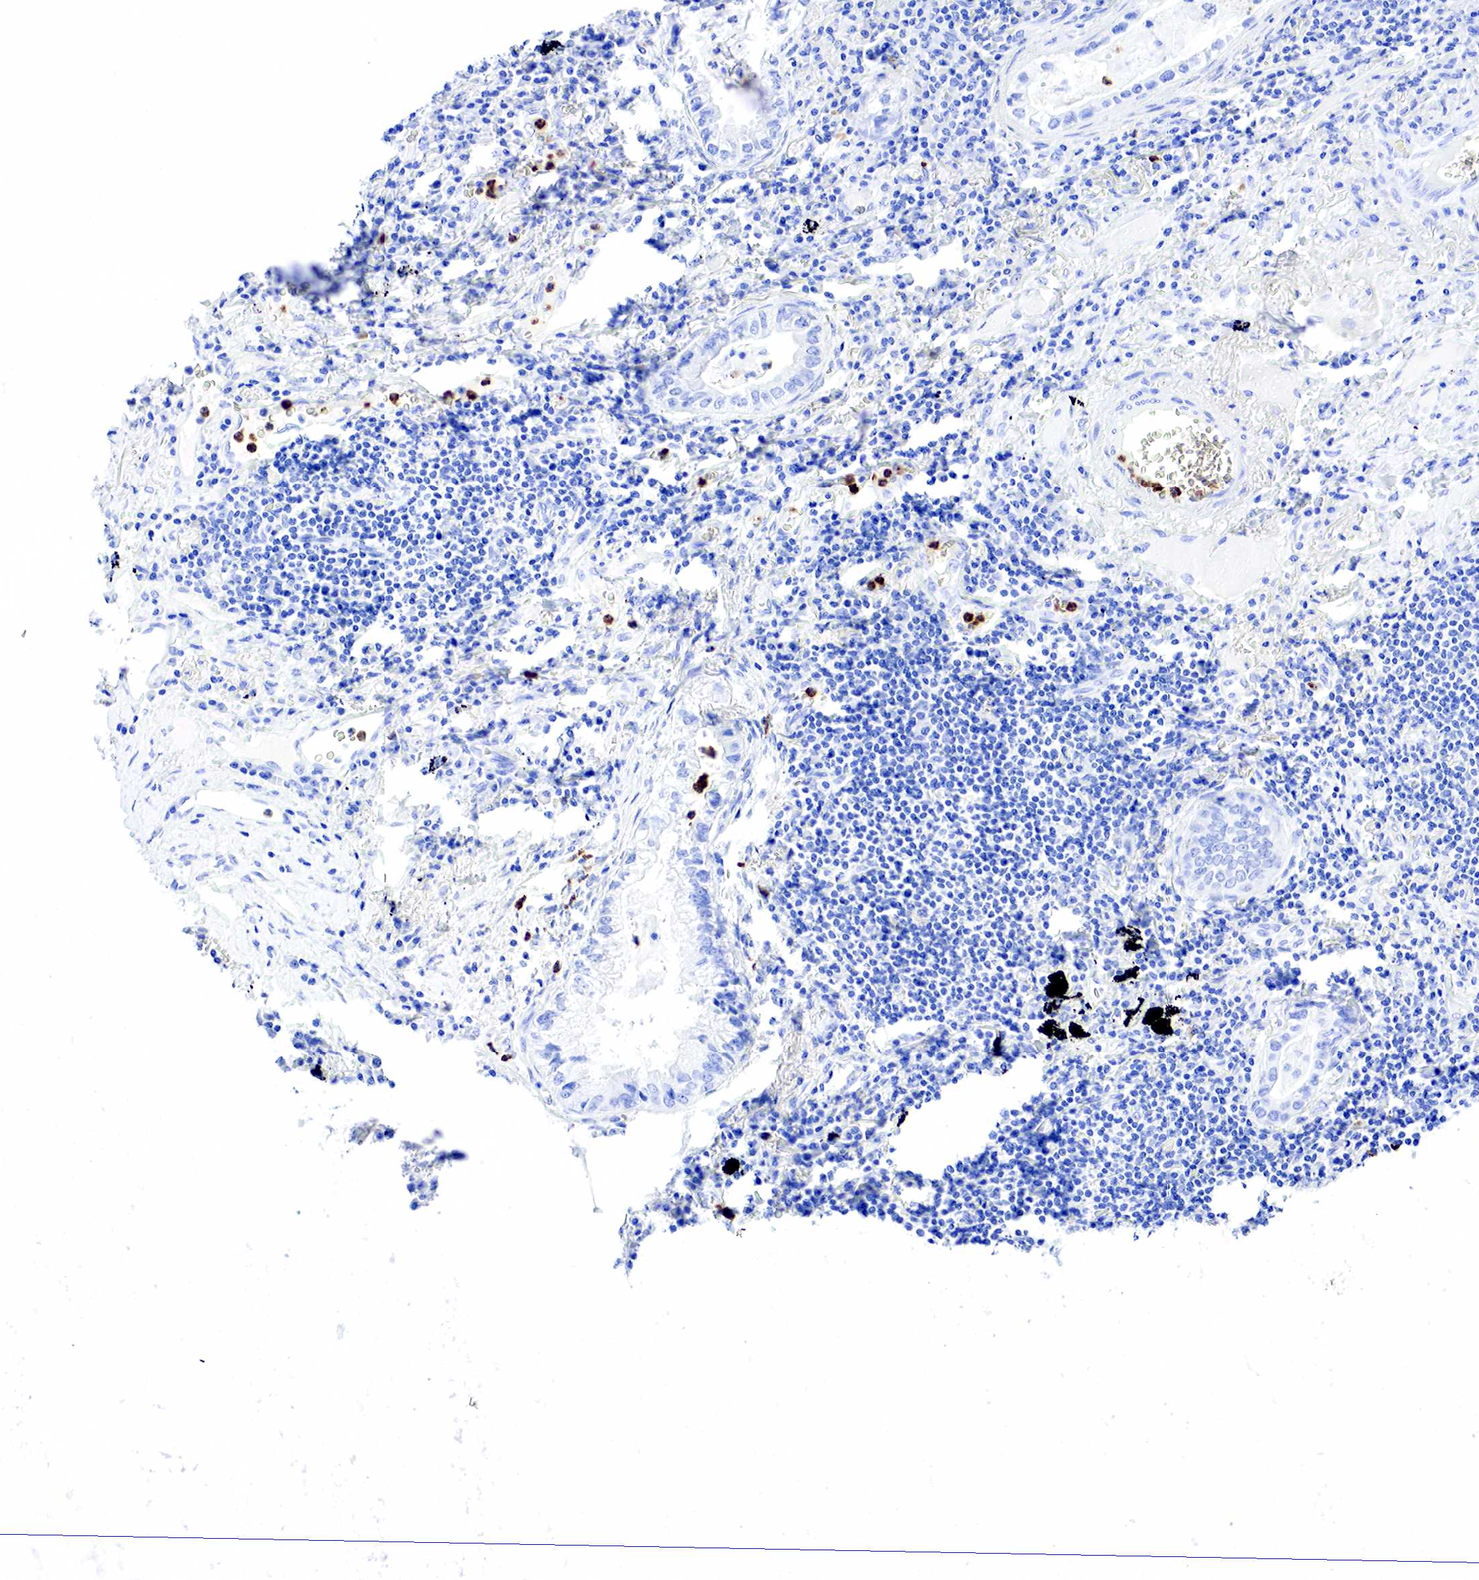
{"staining": {"intensity": "negative", "quantity": "none", "location": "none"}, "tissue": "lung cancer", "cell_type": "Tumor cells", "image_type": "cancer", "snomed": [{"axis": "morphology", "description": "Adenocarcinoma, NOS"}, {"axis": "topography", "description": "Lung"}], "caption": "Immunohistochemical staining of adenocarcinoma (lung) reveals no significant positivity in tumor cells.", "gene": "FUT4", "patient": {"sex": "female", "age": 50}}